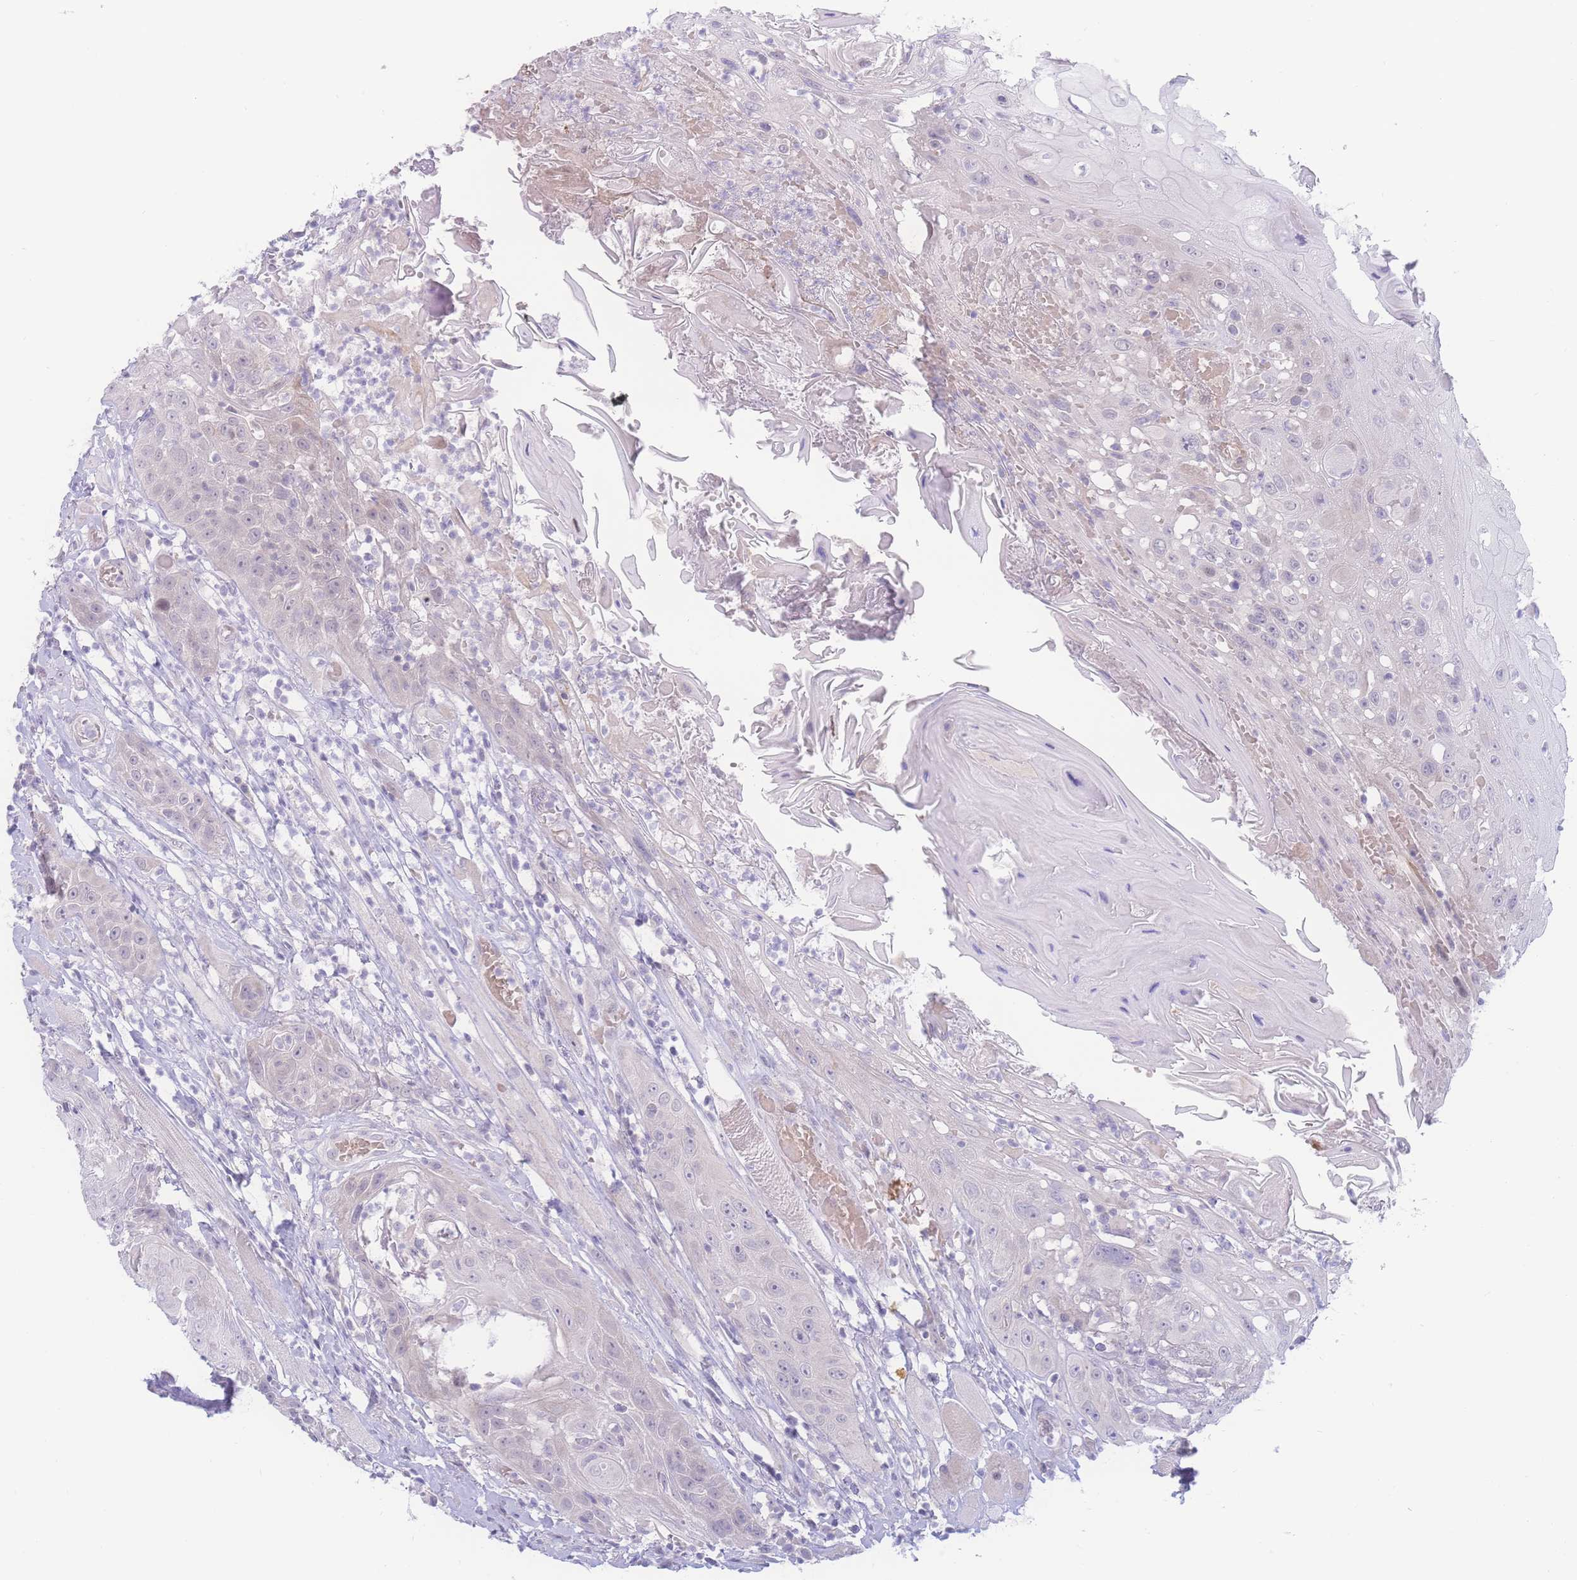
{"staining": {"intensity": "negative", "quantity": "none", "location": "none"}, "tissue": "head and neck cancer", "cell_type": "Tumor cells", "image_type": "cancer", "snomed": [{"axis": "morphology", "description": "Squamous cell carcinoma, NOS"}, {"axis": "topography", "description": "Head-Neck"}], "caption": "IHC histopathology image of neoplastic tissue: human head and neck squamous cell carcinoma stained with DAB (3,3'-diaminobenzidine) shows no significant protein positivity in tumor cells.", "gene": "PRSS22", "patient": {"sex": "female", "age": 59}}